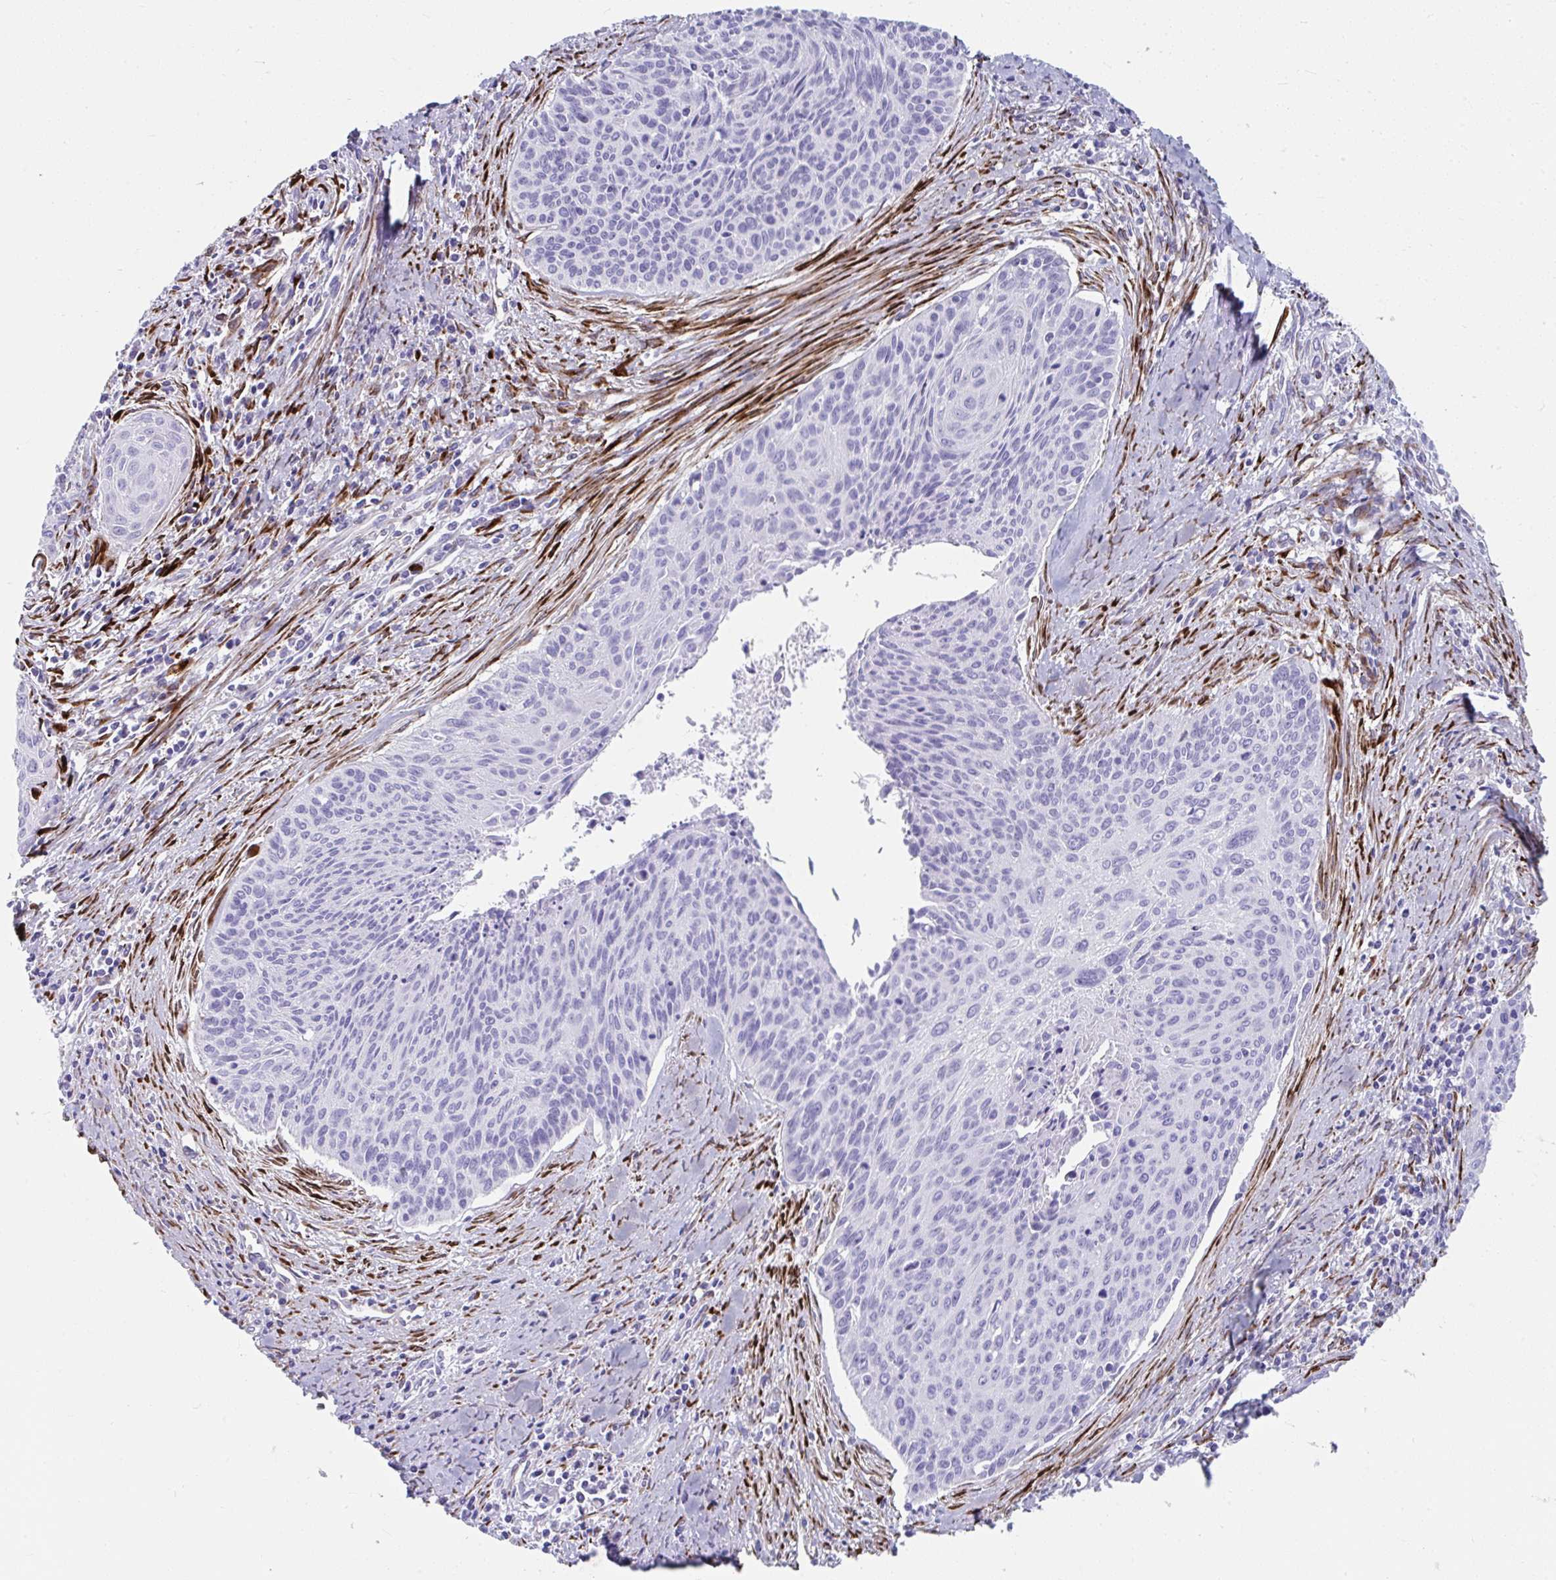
{"staining": {"intensity": "negative", "quantity": "none", "location": "none"}, "tissue": "cervical cancer", "cell_type": "Tumor cells", "image_type": "cancer", "snomed": [{"axis": "morphology", "description": "Squamous cell carcinoma, NOS"}, {"axis": "topography", "description": "Cervix"}], "caption": "The IHC micrograph has no significant staining in tumor cells of cervical cancer tissue.", "gene": "GRXCR2", "patient": {"sex": "female", "age": 55}}